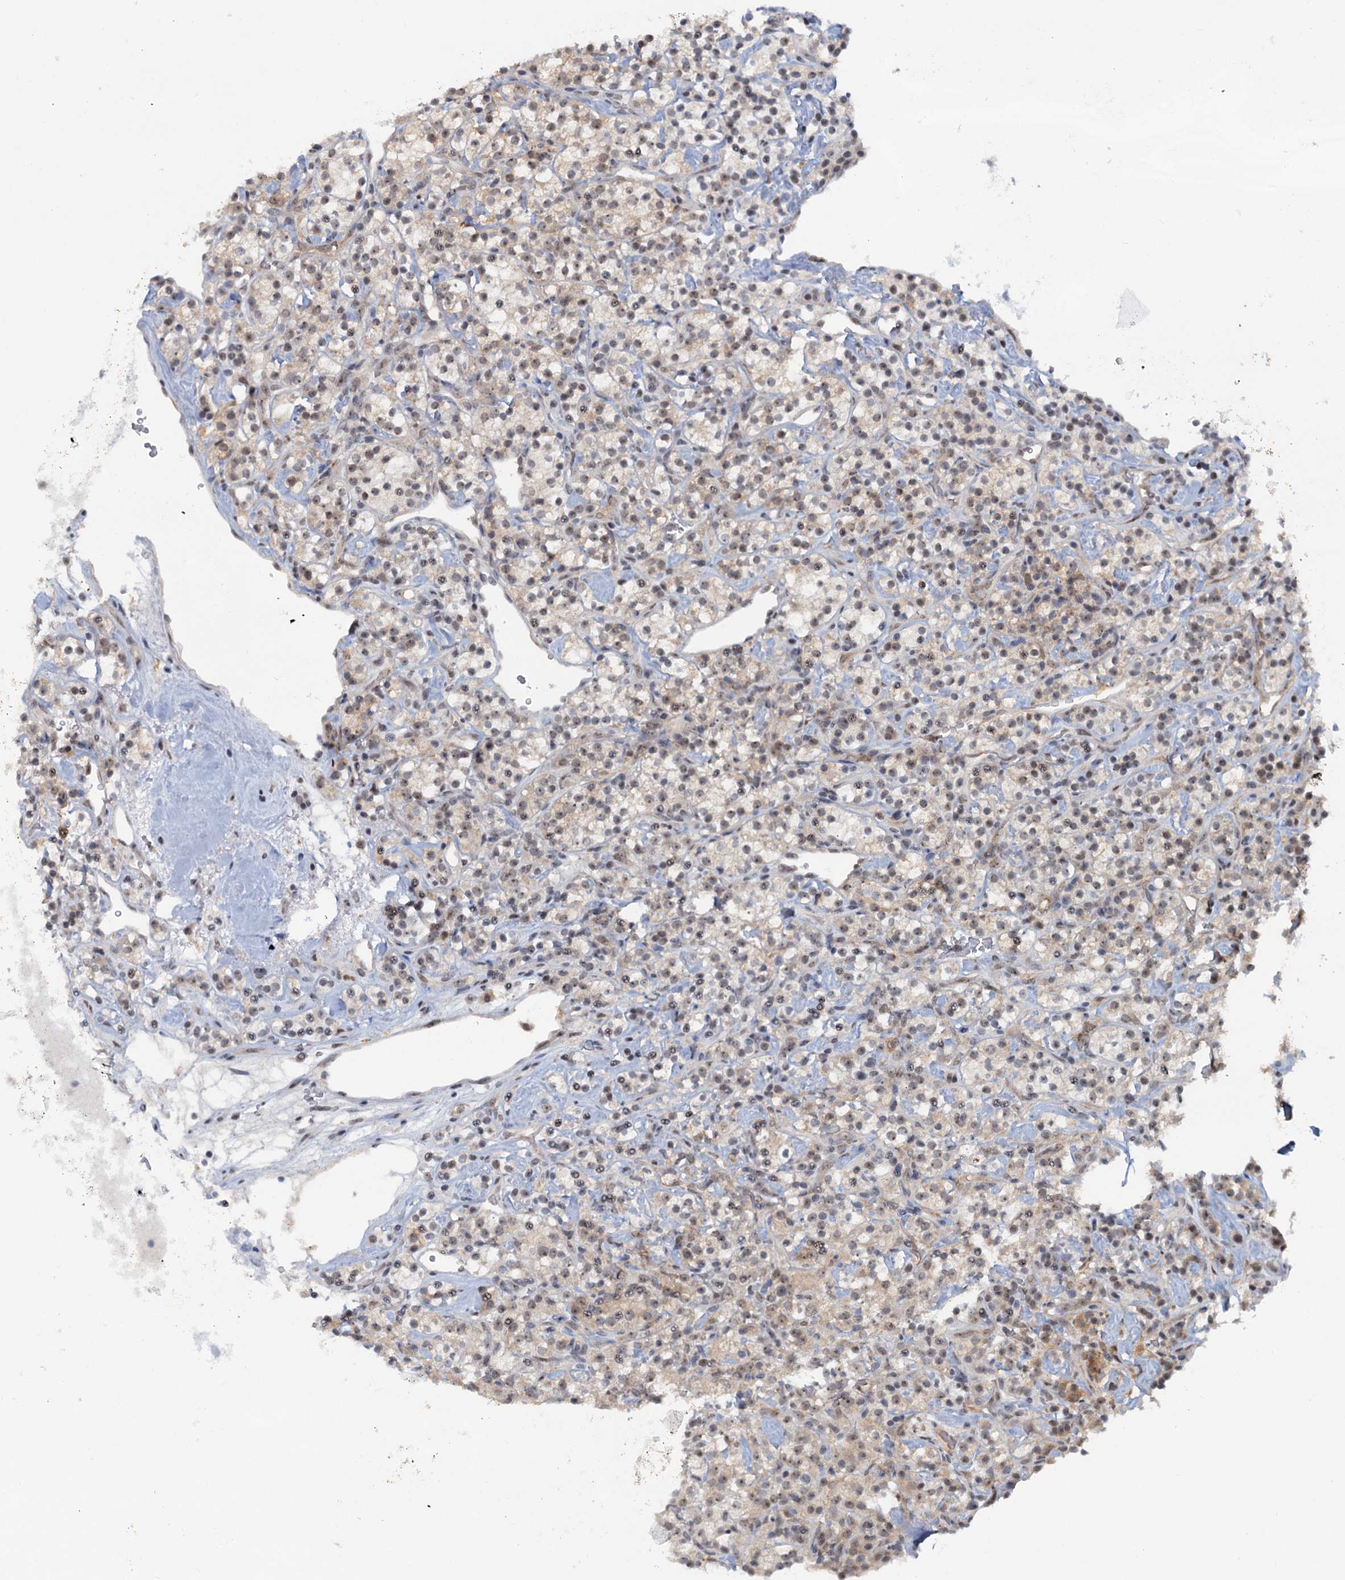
{"staining": {"intensity": "weak", "quantity": ">75%", "location": "cytoplasmic/membranous,nuclear"}, "tissue": "renal cancer", "cell_type": "Tumor cells", "image_type": "cancer", "snomed": [{"axis": "morphology", "description": "Adenocarcinoma, NOS"}, {"axis": "topography", "description": "Kidney"}], "caption": "Immunohistochemistry histopathology image of neoplastic tissue: human renal cancer stained using immunohistochemistry reveals low levels of weak protein expression localized specifically in the cytoplasmic/membranous and nuclear of tumor cells, appearing as a cytoplasmic/membranous and nuclear brown color.", "gene": "C1D", "patient": {"sex": "male", "age": 77}}